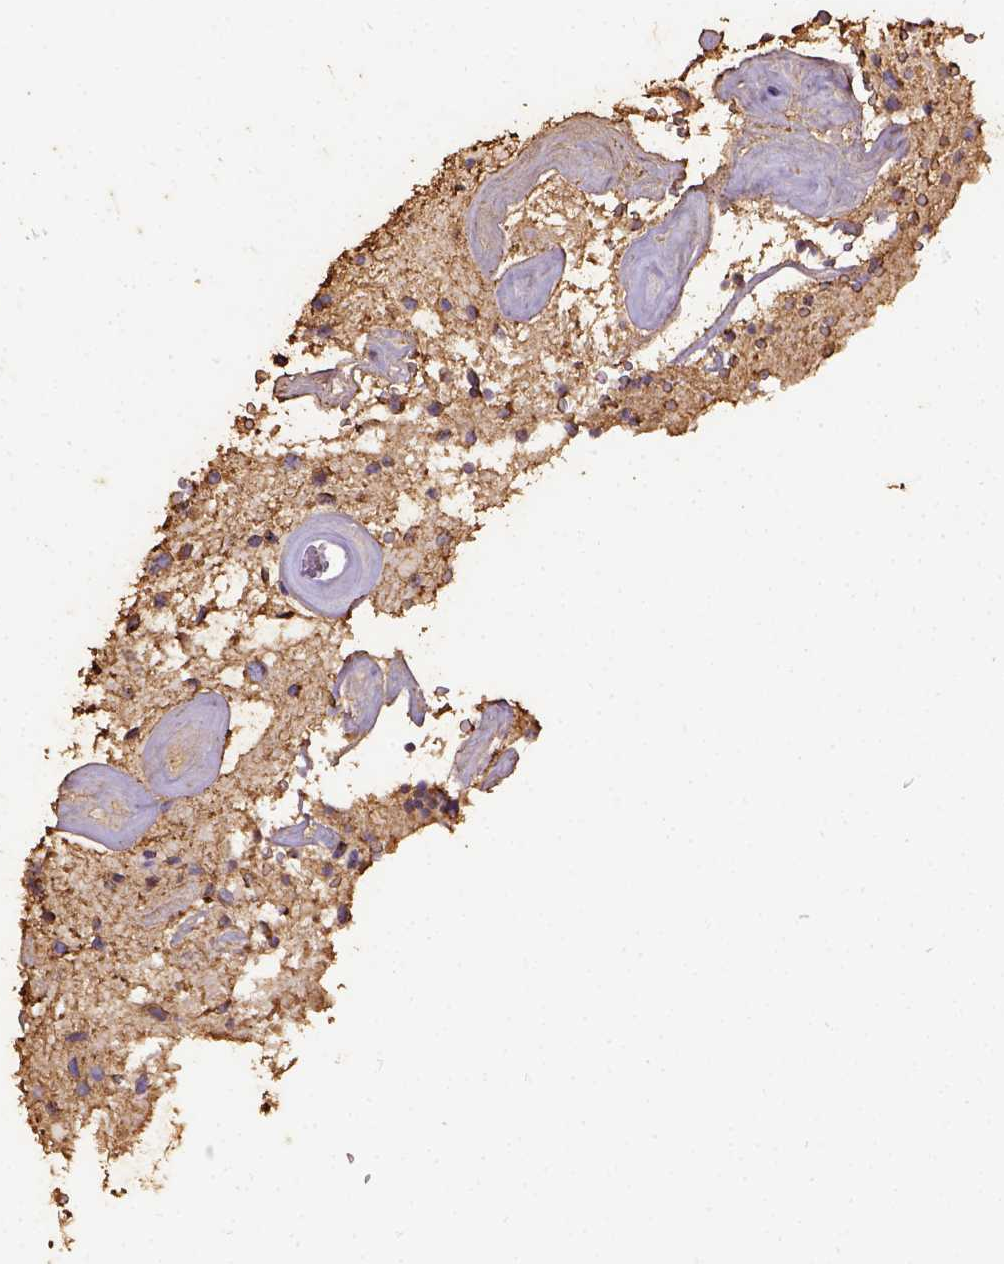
{"staining": {"intensity": "negative", "quantity": "none", "location": "none"}, "tissue": "glioma", "cell_type": "Tumor cells", "image_type": "cancer", "snomed": [{"axis": "morphology", "description": "Glioma, malignant, Low grade"}, {"axis": "topography", "description": "Cerebellum"}], "caption": "A high-resolution micrograph shows IHC staining of glioma, which displays no significant expression in tumor cells.", "gene": "B3GAT1", "patient": {"sex": "female", "age": 14}}